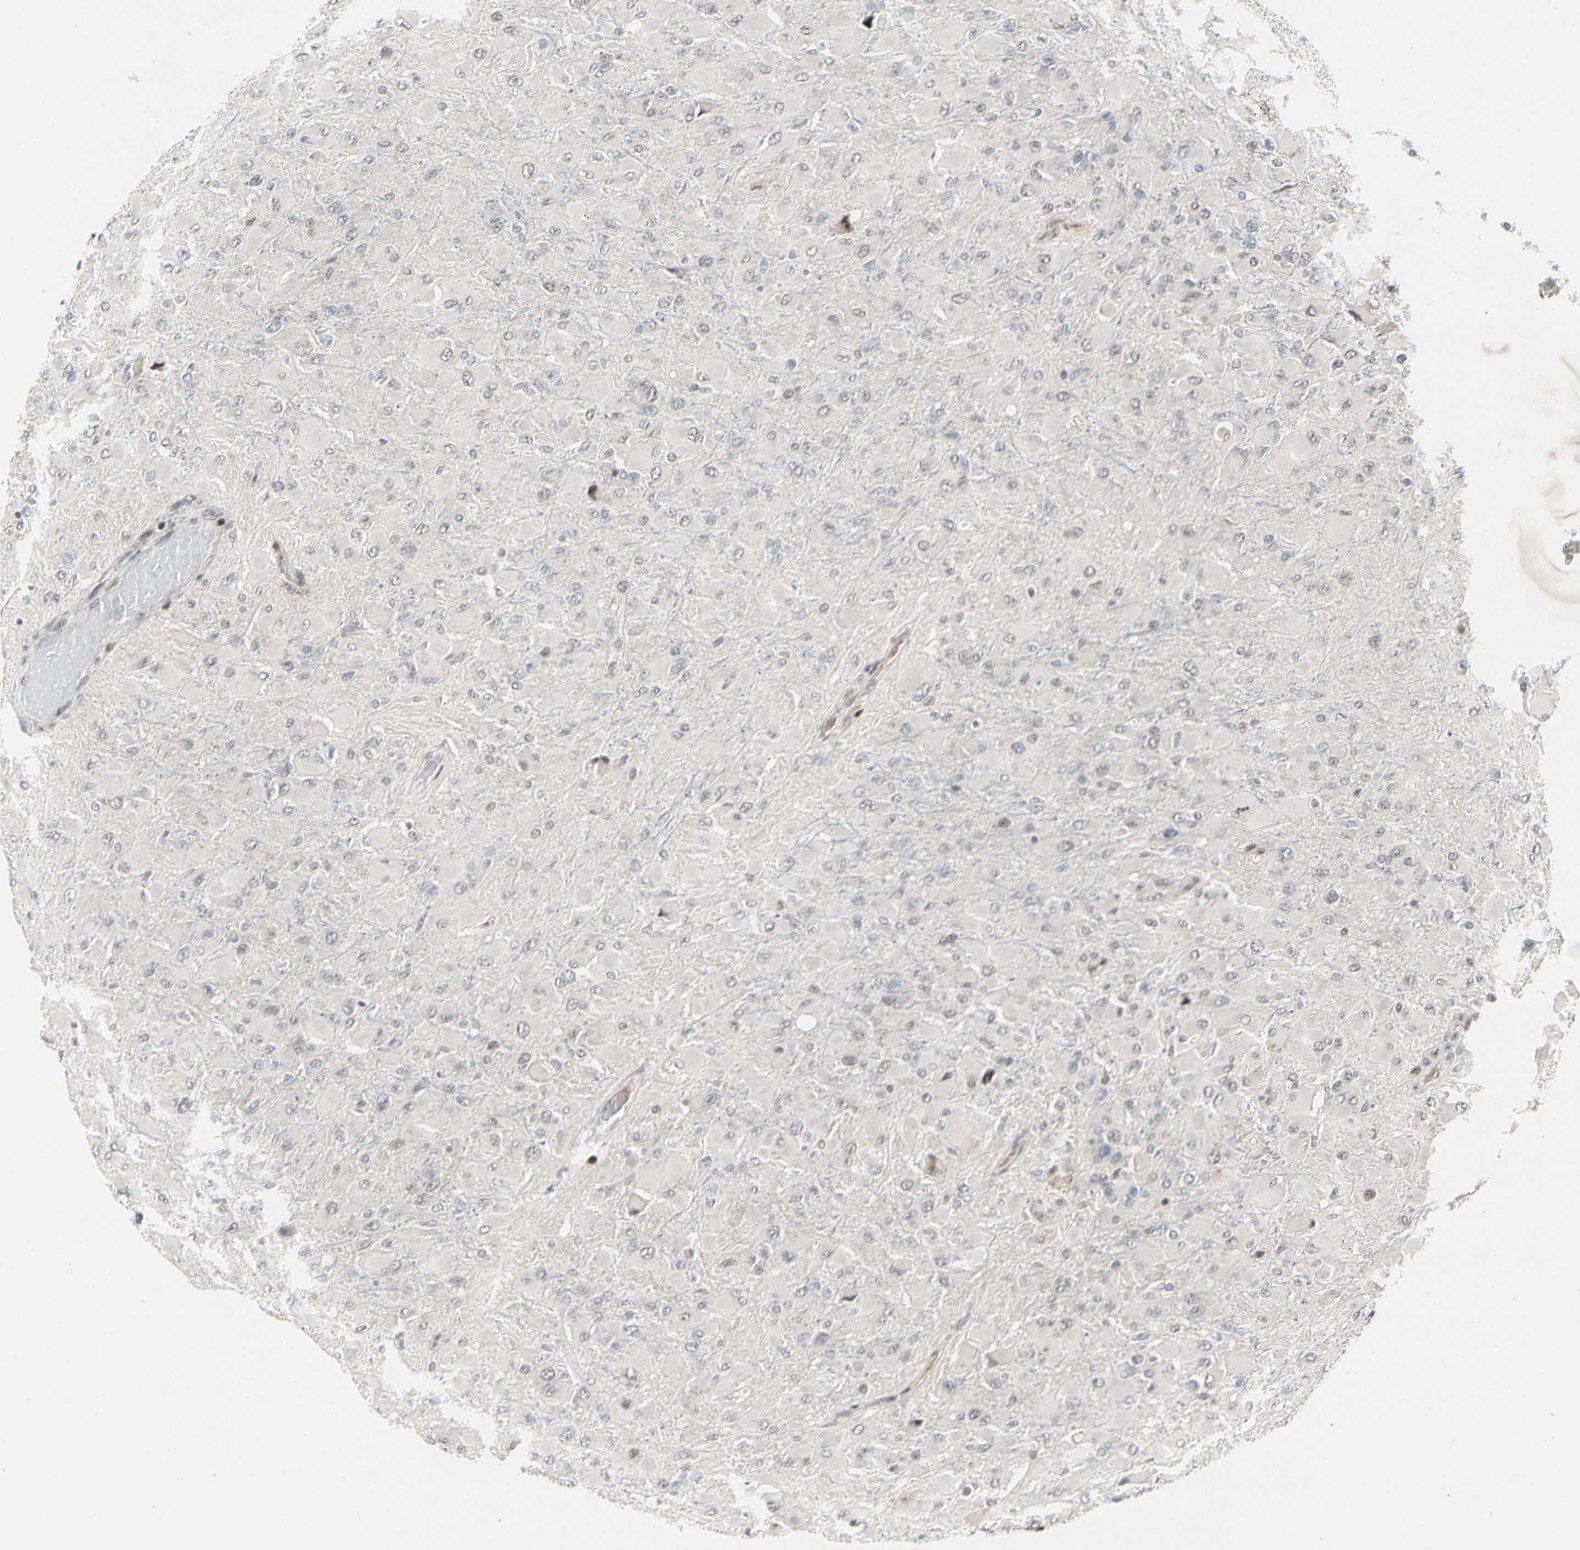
{"staining": {"intensity": "negative", "quantity": "none", "location": "none"}, "tissue": "glioma", "cell_type": "Tumor cells", "image_type": "cancer", "snomed": [{"axis": "morphology", "description": "Glioma, malignant, High grade"}, {"axis": "topography", "description": "Cerebral cortex"}], "caption": "The image demonstrates no staining of tumor cells in malignant glioma (high-grade). (Brightfield microscopy of DAB immunohistochemistry at high magnification).", "gene": "FOXJ2", "patient": {"sex": "female", "age": 36}}